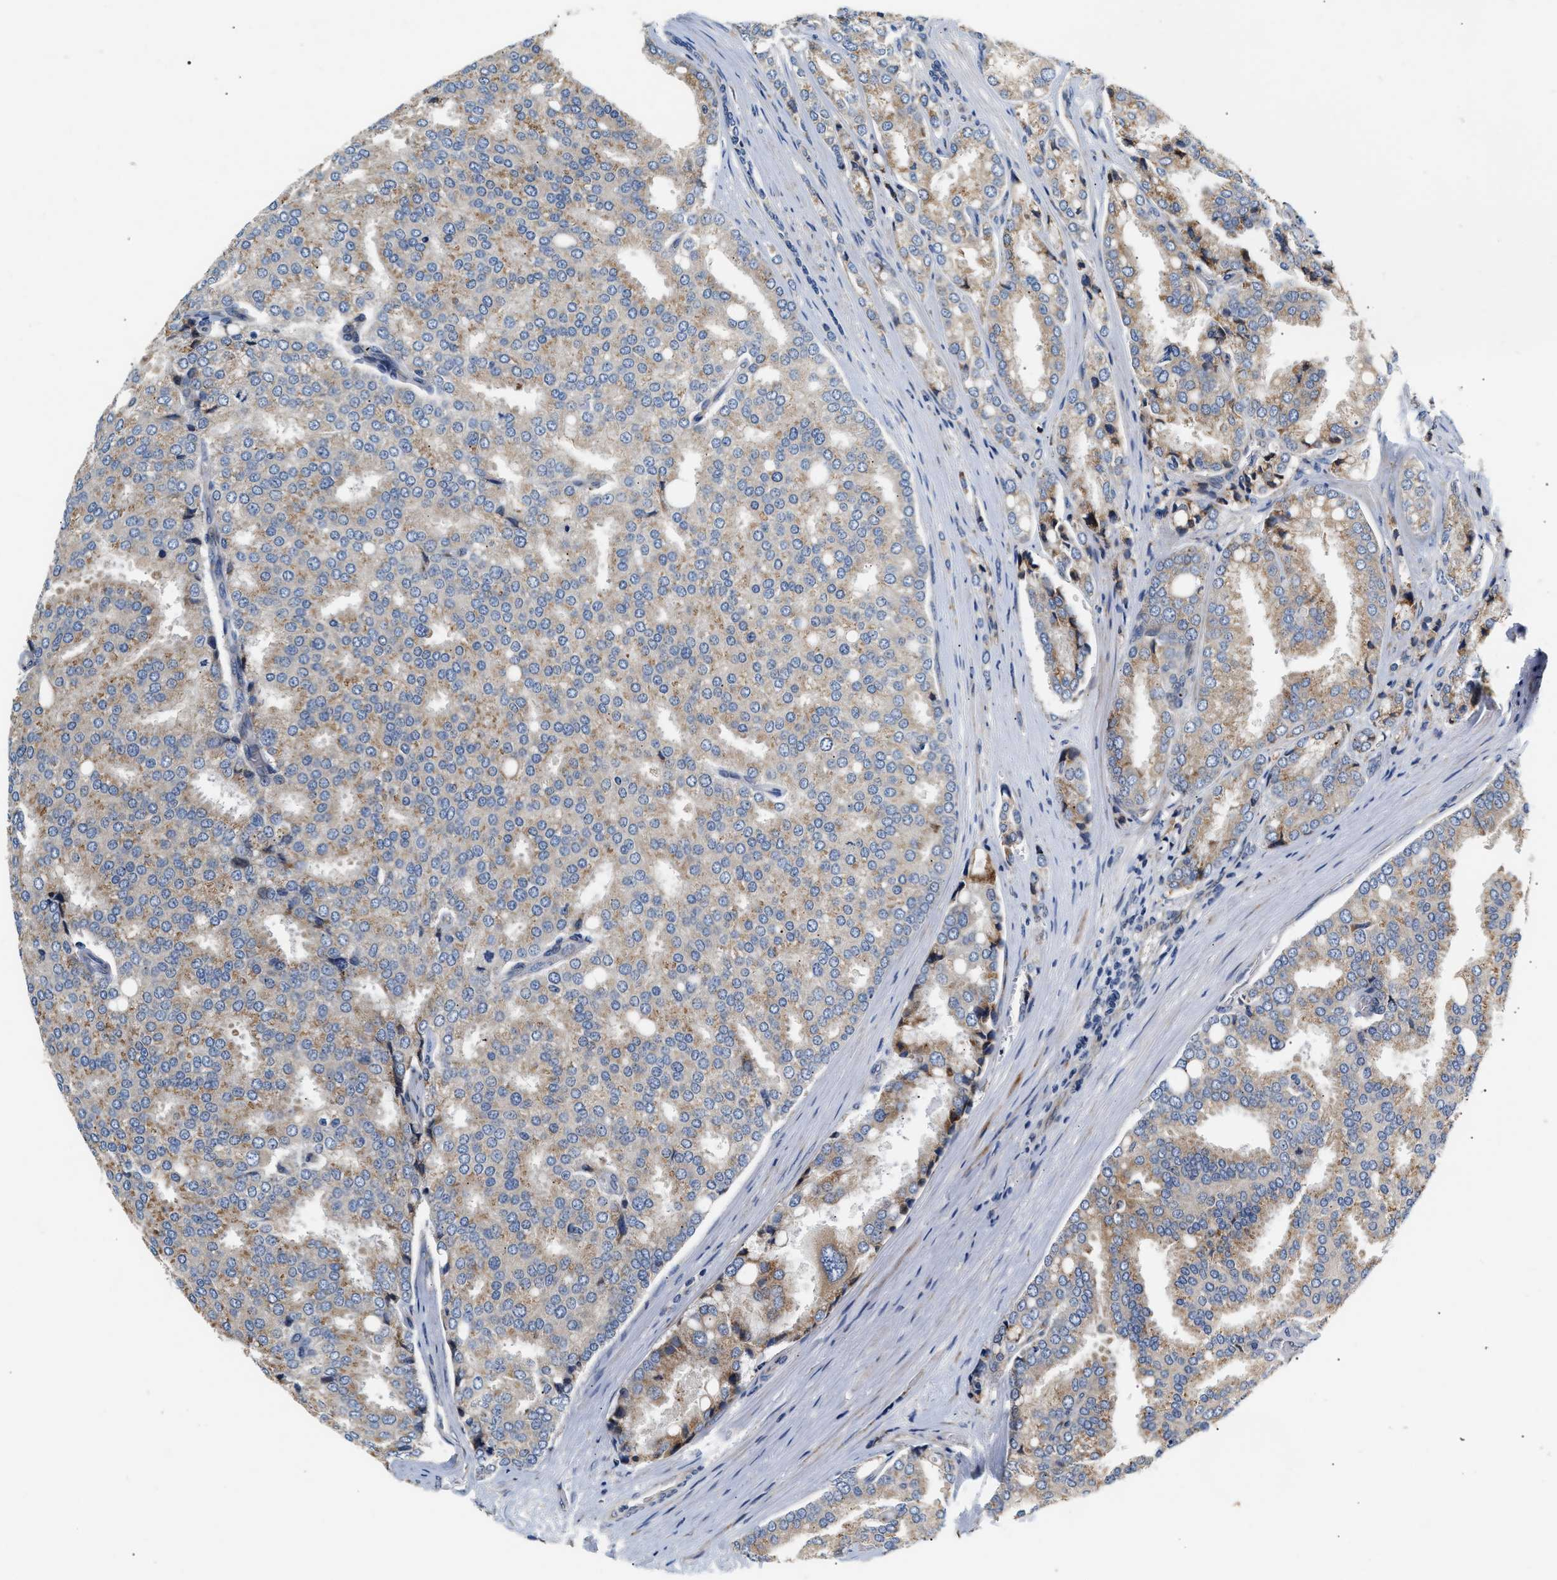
{"staining": {"intensity": "weak", "quantity": ">75%", "location": "cytoplasmic/membranous"}, "tissue": "prostate cancer", "cell_type": "Tumor cells", "image_type": "cancer", "snomed": [{"axis": "morphology", "description": "Adenocarcinoma, High grade"}, {"axis": "topography", "description": "Prostate"}], "caption": "Protein expression analysis of prostate cancer (adenocarcinoma (high-grade)) reveals weak cytoplasmic/membranous expression in about >75% of tumor cells. (DAB IHC with brightfield microscopy, high magnification).", "gene": "IFT74", "patient": {"sex": "male", "age": 50}}